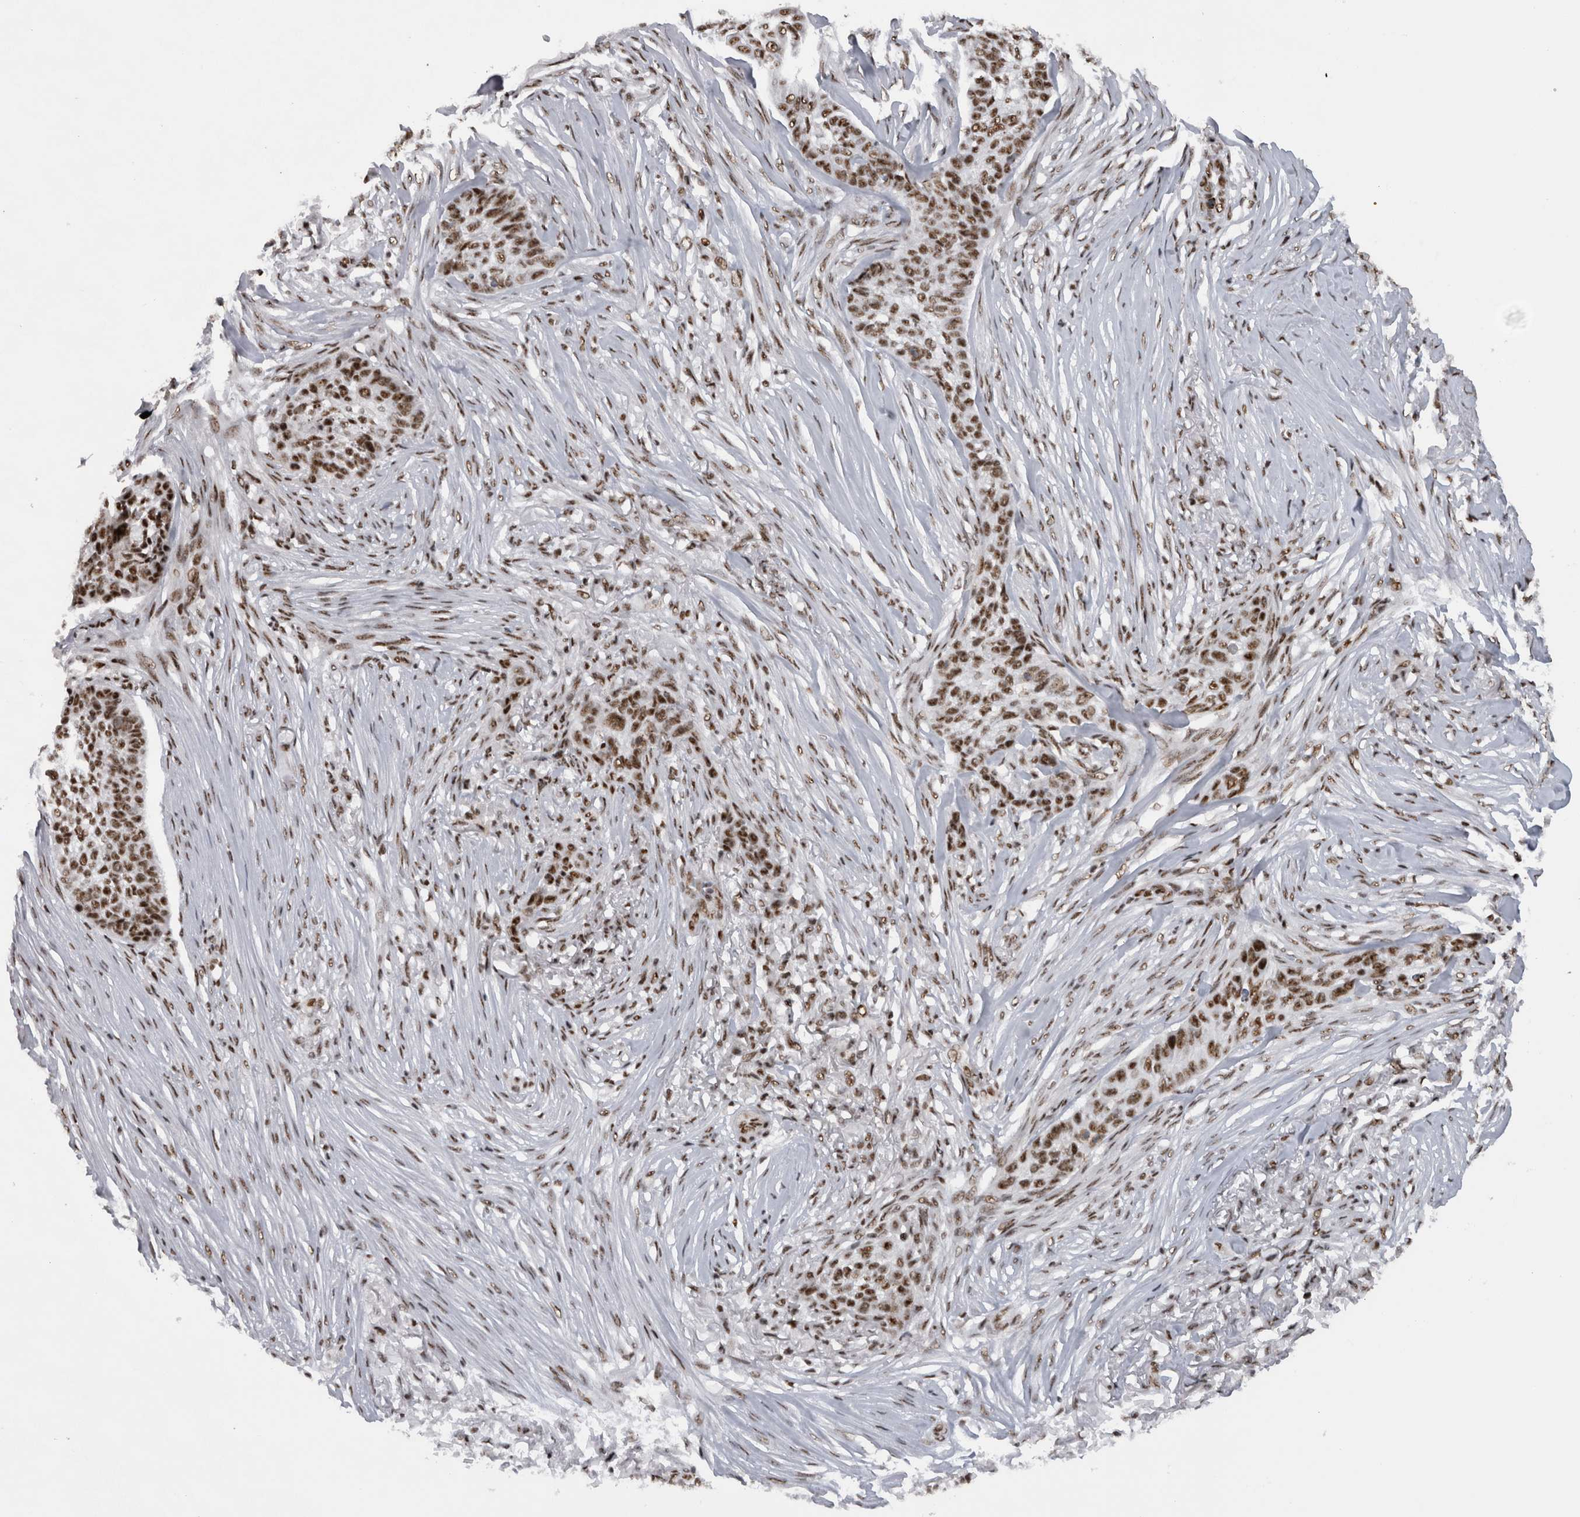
{"staining": {"intensity": "moderate", "quantity": ">75%", "location": "nuclear"}, "tissue": "skin cancer", "cell_type": "Tumor cells", "image_type": "cancer", "snomed": [{"axis": "morphology", "description": "Basal cell carcinoma"}, {"axis": "topography", "description": "Skin"}], "caption": "Immunohistochemical staining of human basal cell carcinoma (skin) displays medium levels of moderate nuclear protein expression in approximately >75% of tumor cells.", "gene": "CDK11A", "patient": {"sex": "male", "age": 85}}